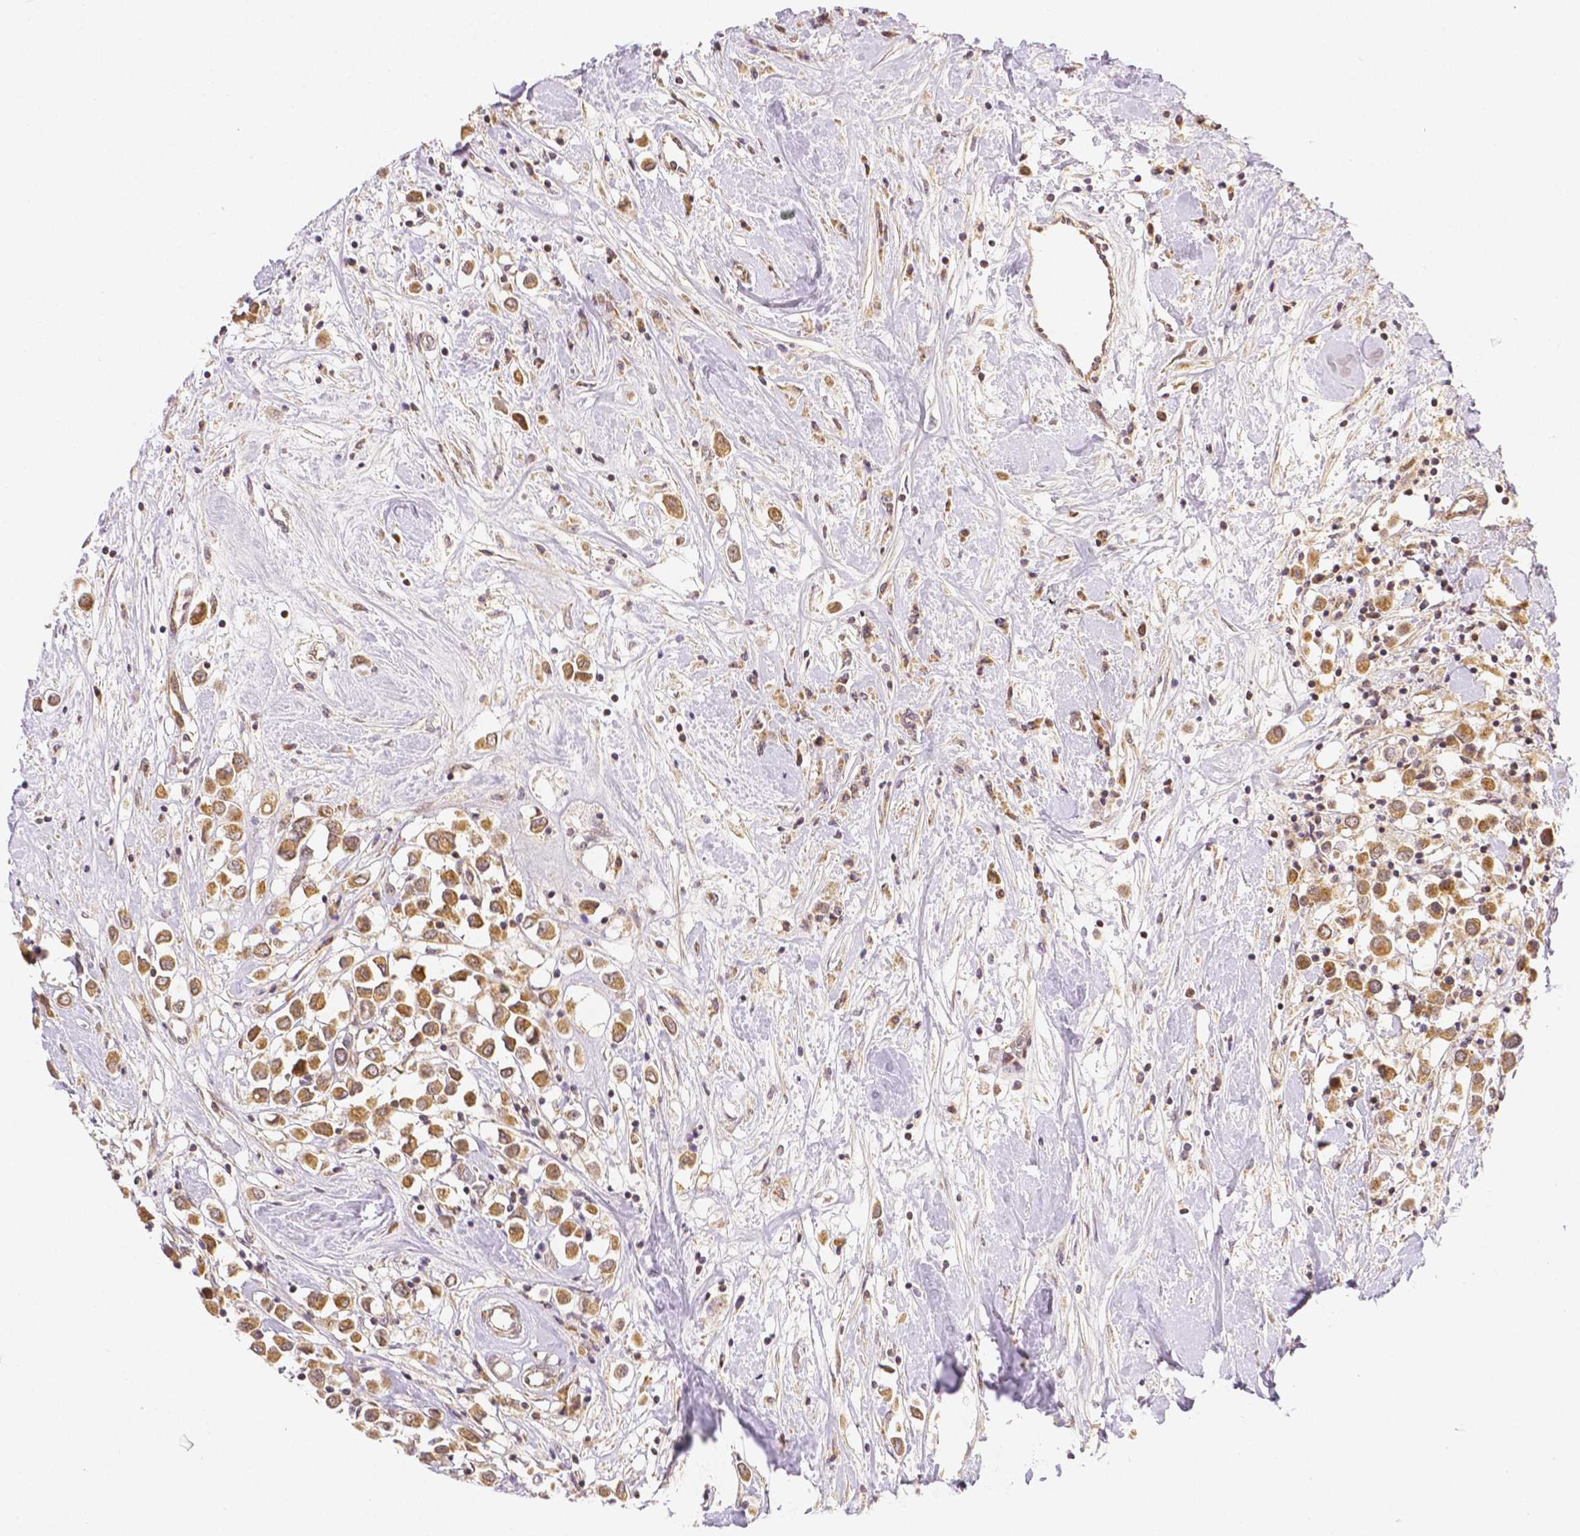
{"staining": {"intensity": "moderate", "quantity": ">75%", "location": "cytoplasmic/membranous,nuclear"}, "tissue": "breast cancer", "cell_type": "Tumor cells", "image_type": "cancer", "snomed": [{"axis": "morphology", "description": "Duct carcinoma"}, {"axis": "topography", "description": "Breast"}], "caption": "A histopathology image showing moderate cytoplasmic/membranous and nuclear expression in approximately >75% of tumor cells in breast cancer, as visualized by brown immunohistochemical staining.", "gene": "RHOT1", "patient": {"sex": "female", "age": 61}}